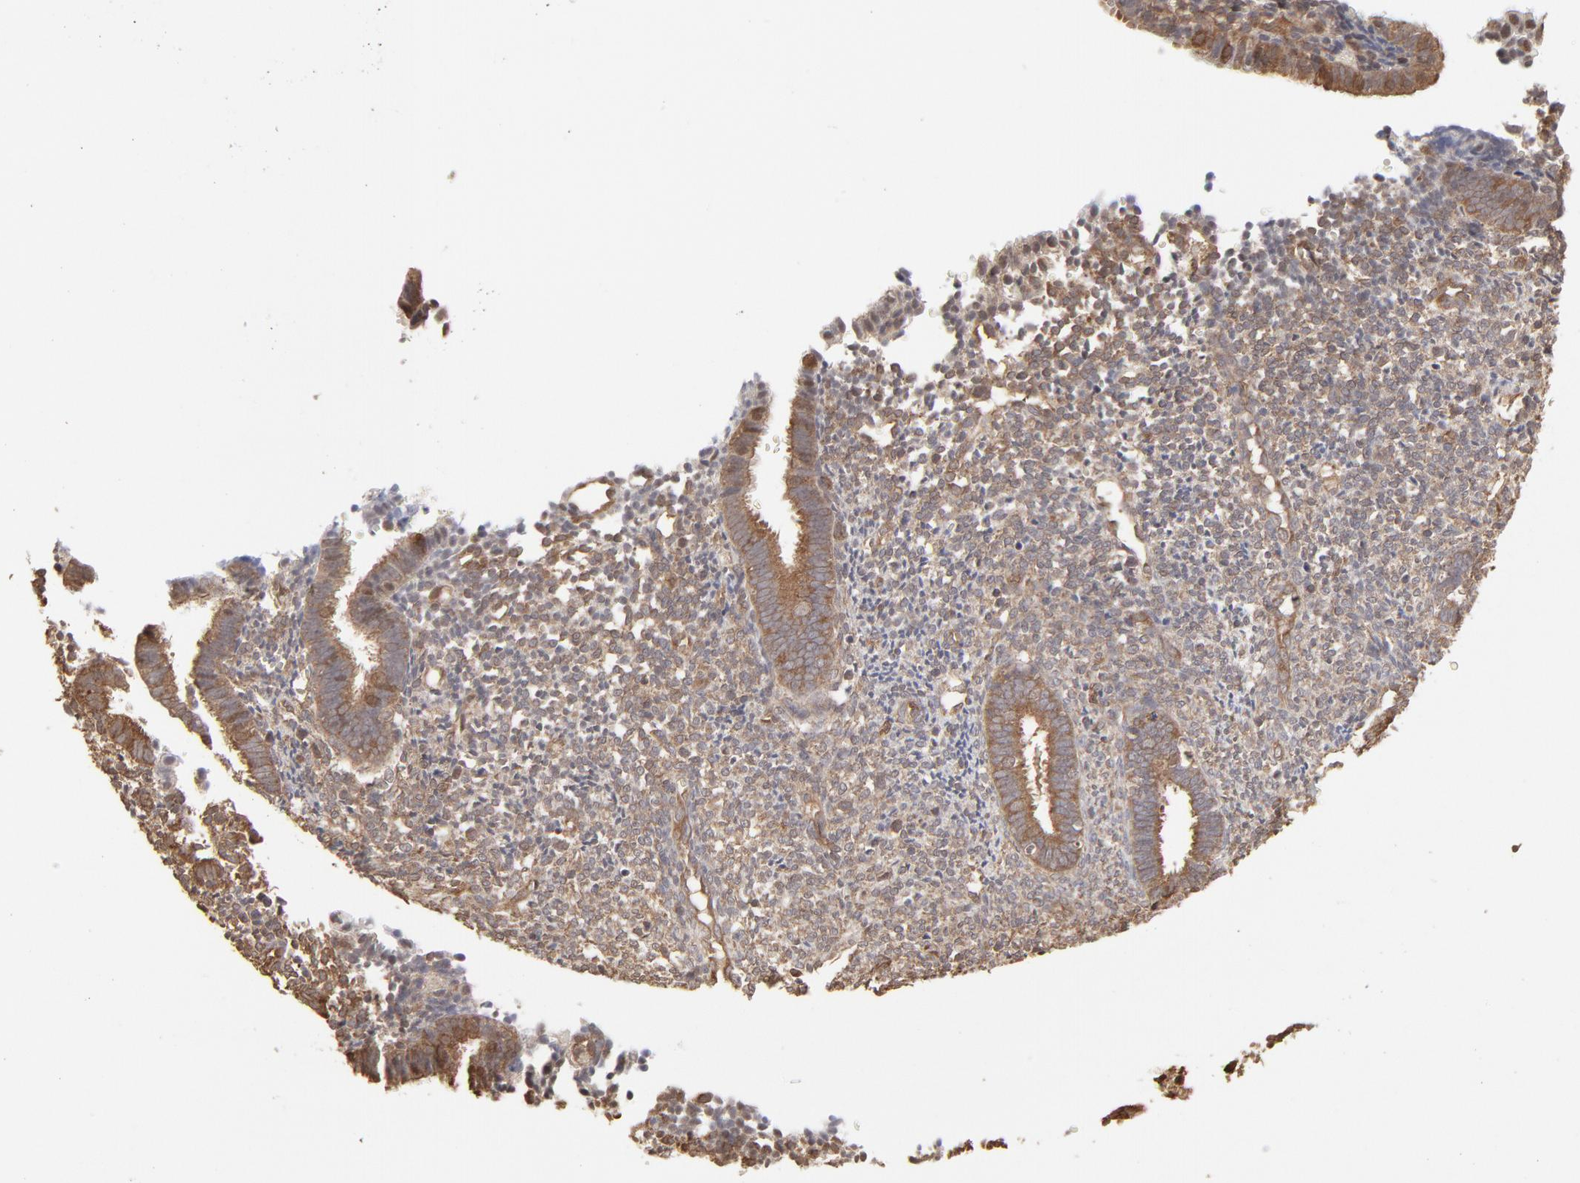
{"staining": {"intensity": "weak", "quantity": ">75%", "location": "cytoplasmic/membranous"}, "tissue": "endometrium", "cell_type": "Cells in endometrial stroma", "image_type": "normal", "snomed": [{"axis": "morphology", "description": "Normal tissue, NOS"}, {"axis": "topography", "description": "Endometrium"}], "caption": "Unremarkable endometrium demonstrates weak cytoplasmic/membranous staining in approximately >75% of cells in endometrial stroma, visualized by immunohistochemistry.", "gene": "PPP2CA", "patient": {"sex": "female", "age": 27}}